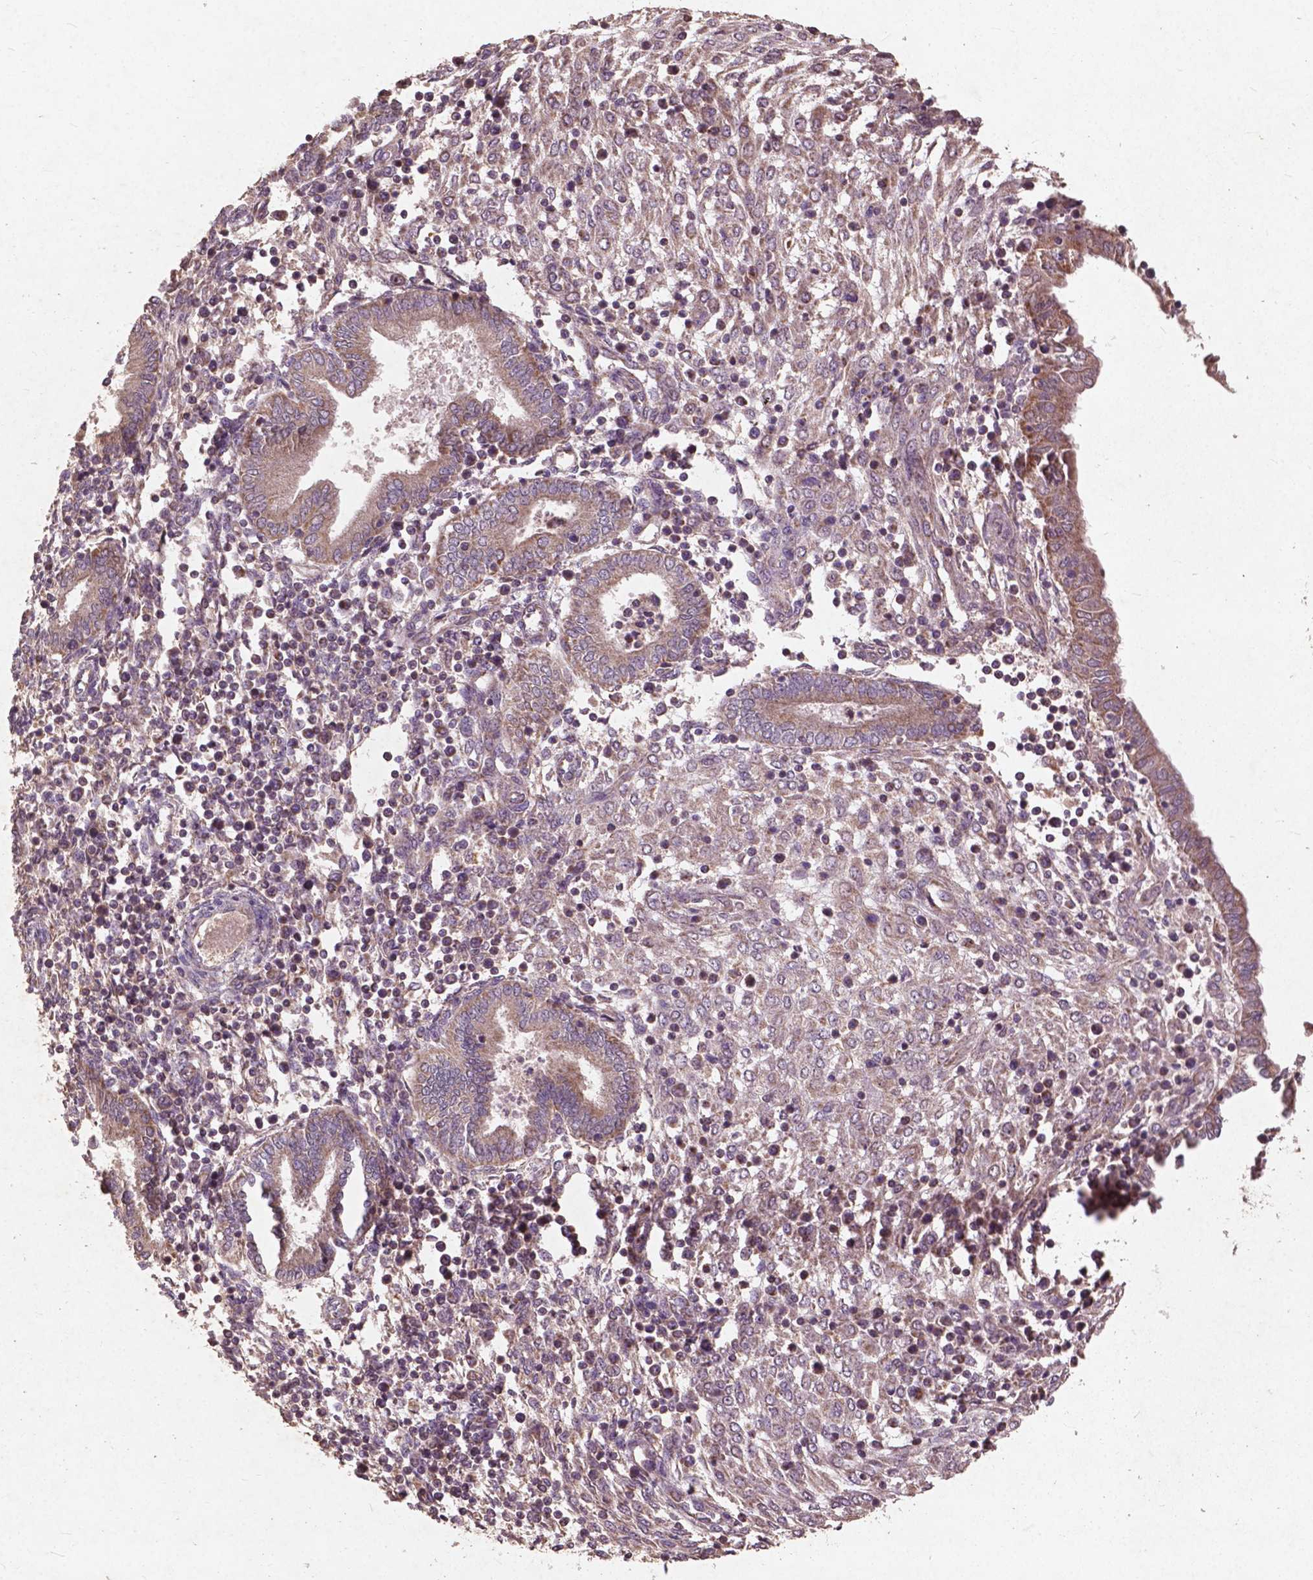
{"staining": {"intensity": "negative", "quantity": "none", "location": "none"}, "tissue": "endometrium", "cell_type": "Cells in endometrial stroma", "image_type": "normal", "snomed": [{"axis": "morphology", "description": "Normal tissue, NOS"}, {"axis": "topography", "description": "Endometrium"}], "caption": "High magnification brightfield microscopy of normal endometrium stained with DAB (3,3'-diaminobenzidine) (brown) and counterstained with hematoxylin (blue): cells in endometrial stroma show no significant positivity.", "gene": "ST6GALNAC5", "patient": {"sex": "female", "age": 42}}